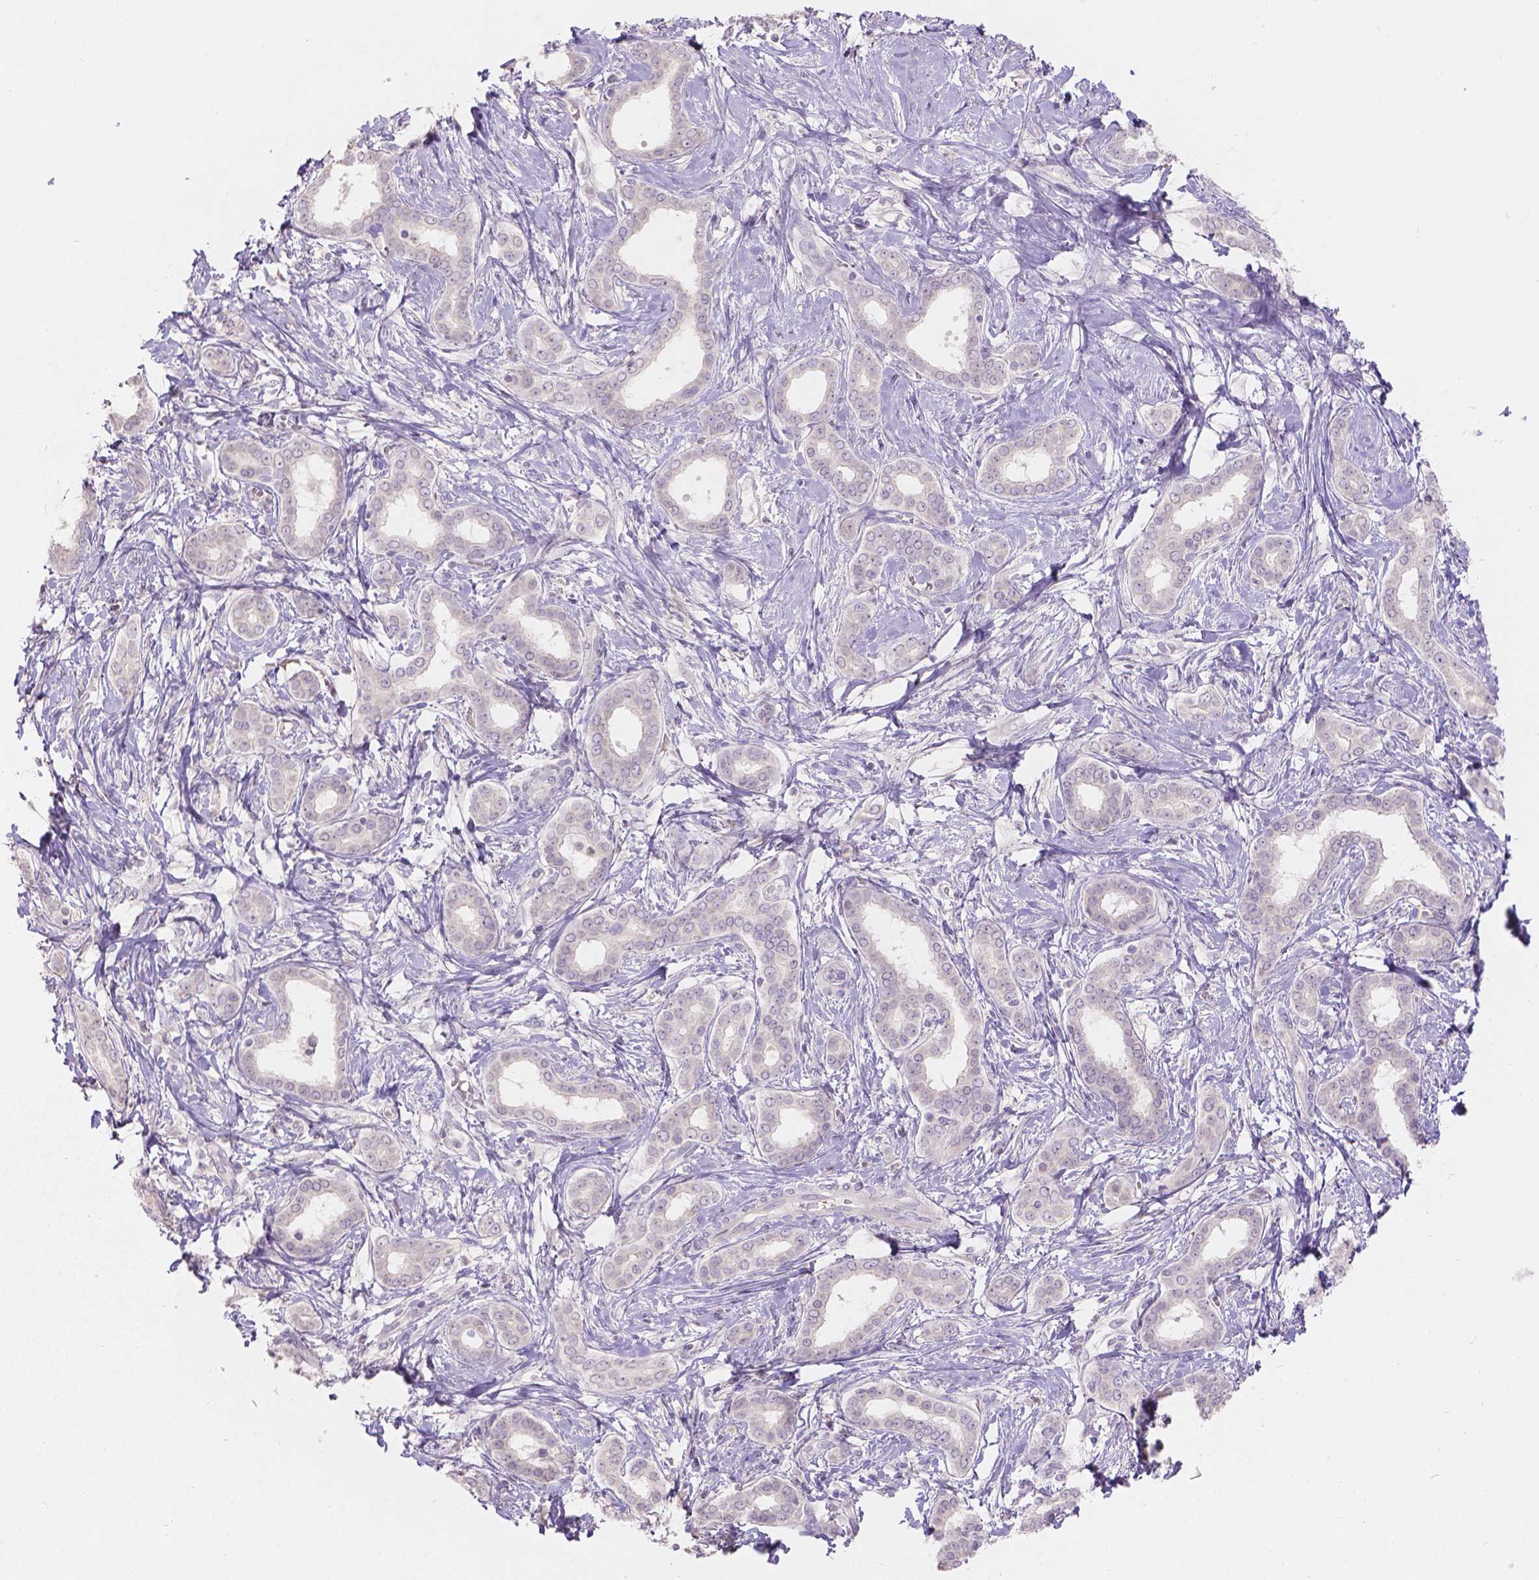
{"staining": {"intensity": "negative", "quantity": "none", "location": "none"}, "tissue": "liver cancer", "cell_type": "Tumor cells", "image_type": "cancer", "snomed": [{"axis": "morphology", "description": "Cholangiocarcinoma"}, {"axis": "topography", "description": "Liver"}], "caption": "Immunohistochemistry histopathology image of neoplastic tissue: human liver cancer stained with DAB (3,3'-diaminobenzidine) shows no significant protein staining in tumor cells.", "gene": "DCAF4L1", "patient": {"sex": "female", "age": 47}}